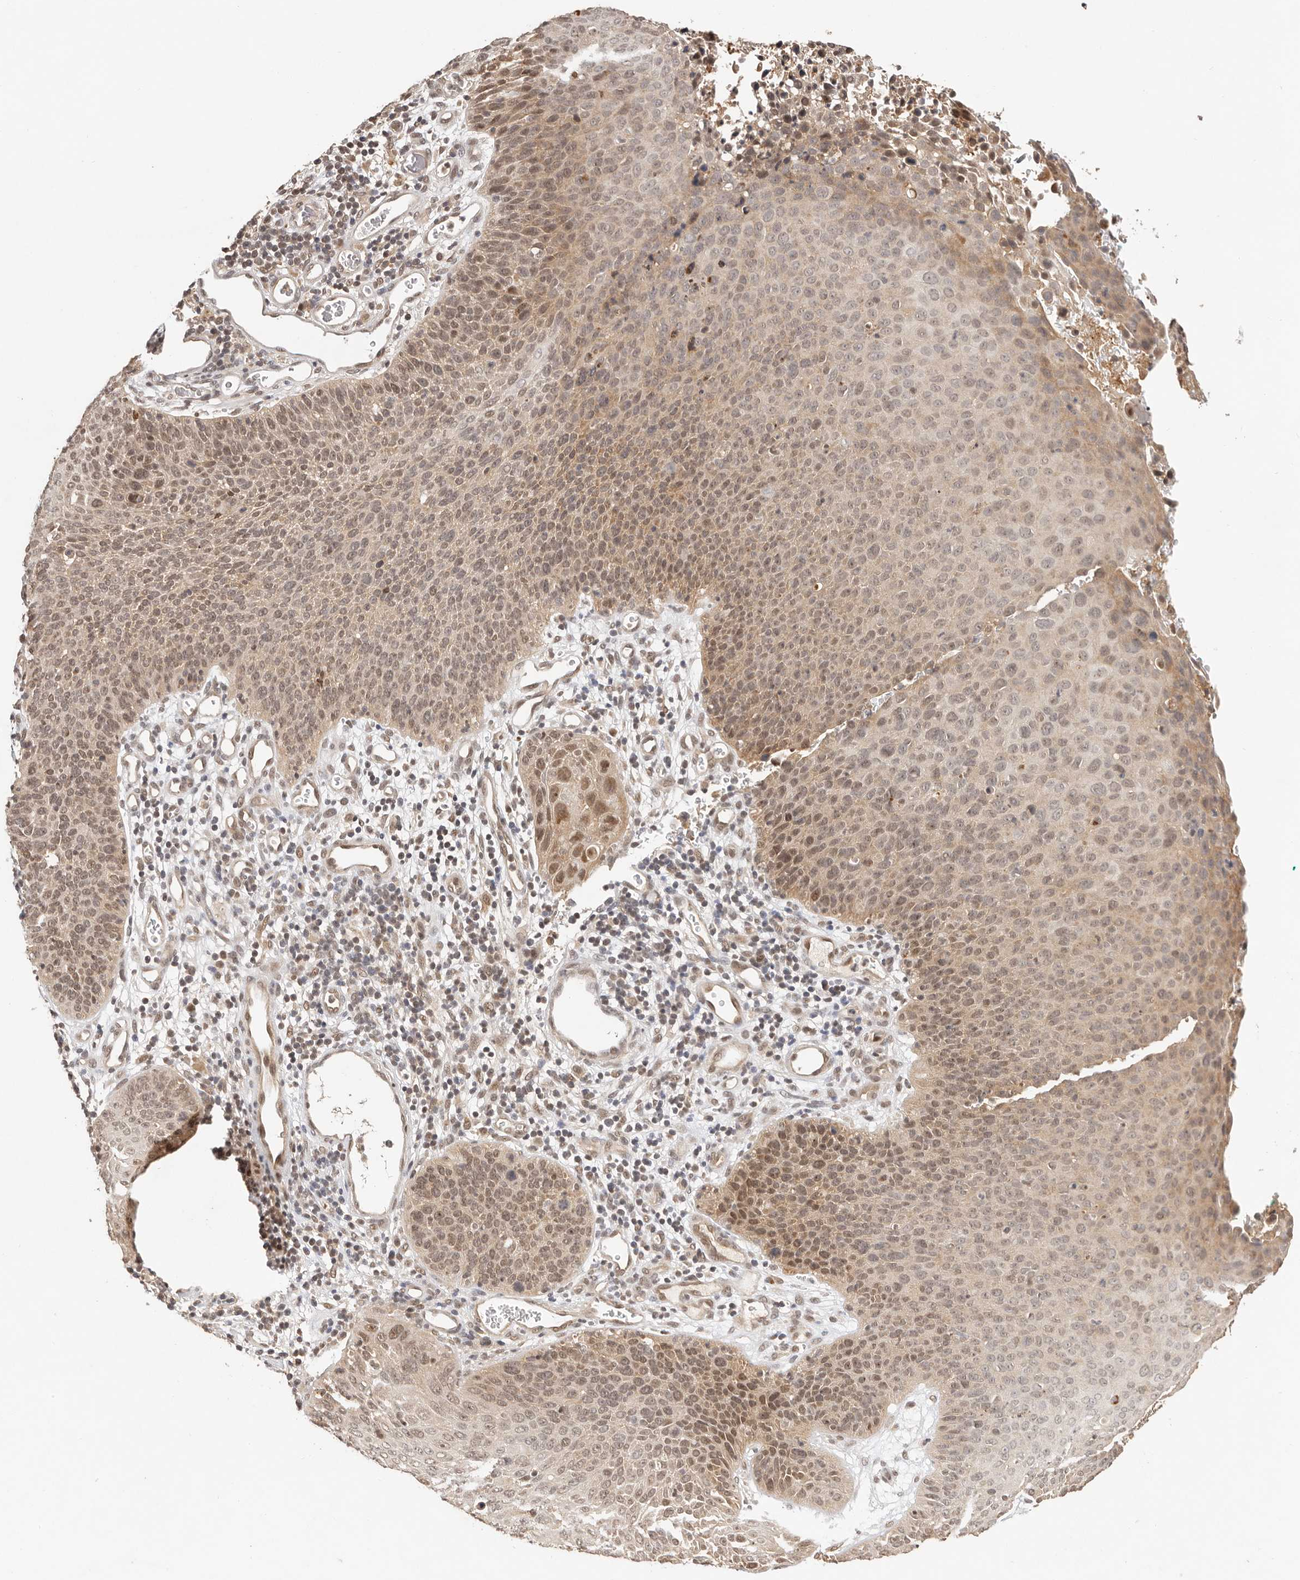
{"staining": {"intensity": "moderate", "quantity": ">75%", "location": "nuclear"}, "tissue": "cervical cancer", "cell_type": "Tumor cells", "image_type": "cancer", "snomed": [{"axis": "morphology", "description": "Squamous cell carcinoma, NOS"}, {"axis": "topography", "description": "Cervix"}], "caption": "An image of human squamous cell carcinoma (cervical) stained for a protein demonstrates moderate nuclear brown staining in tumor cells.", "gene": "PSMA5", "patient": {"sex": "female", "age": 55}}